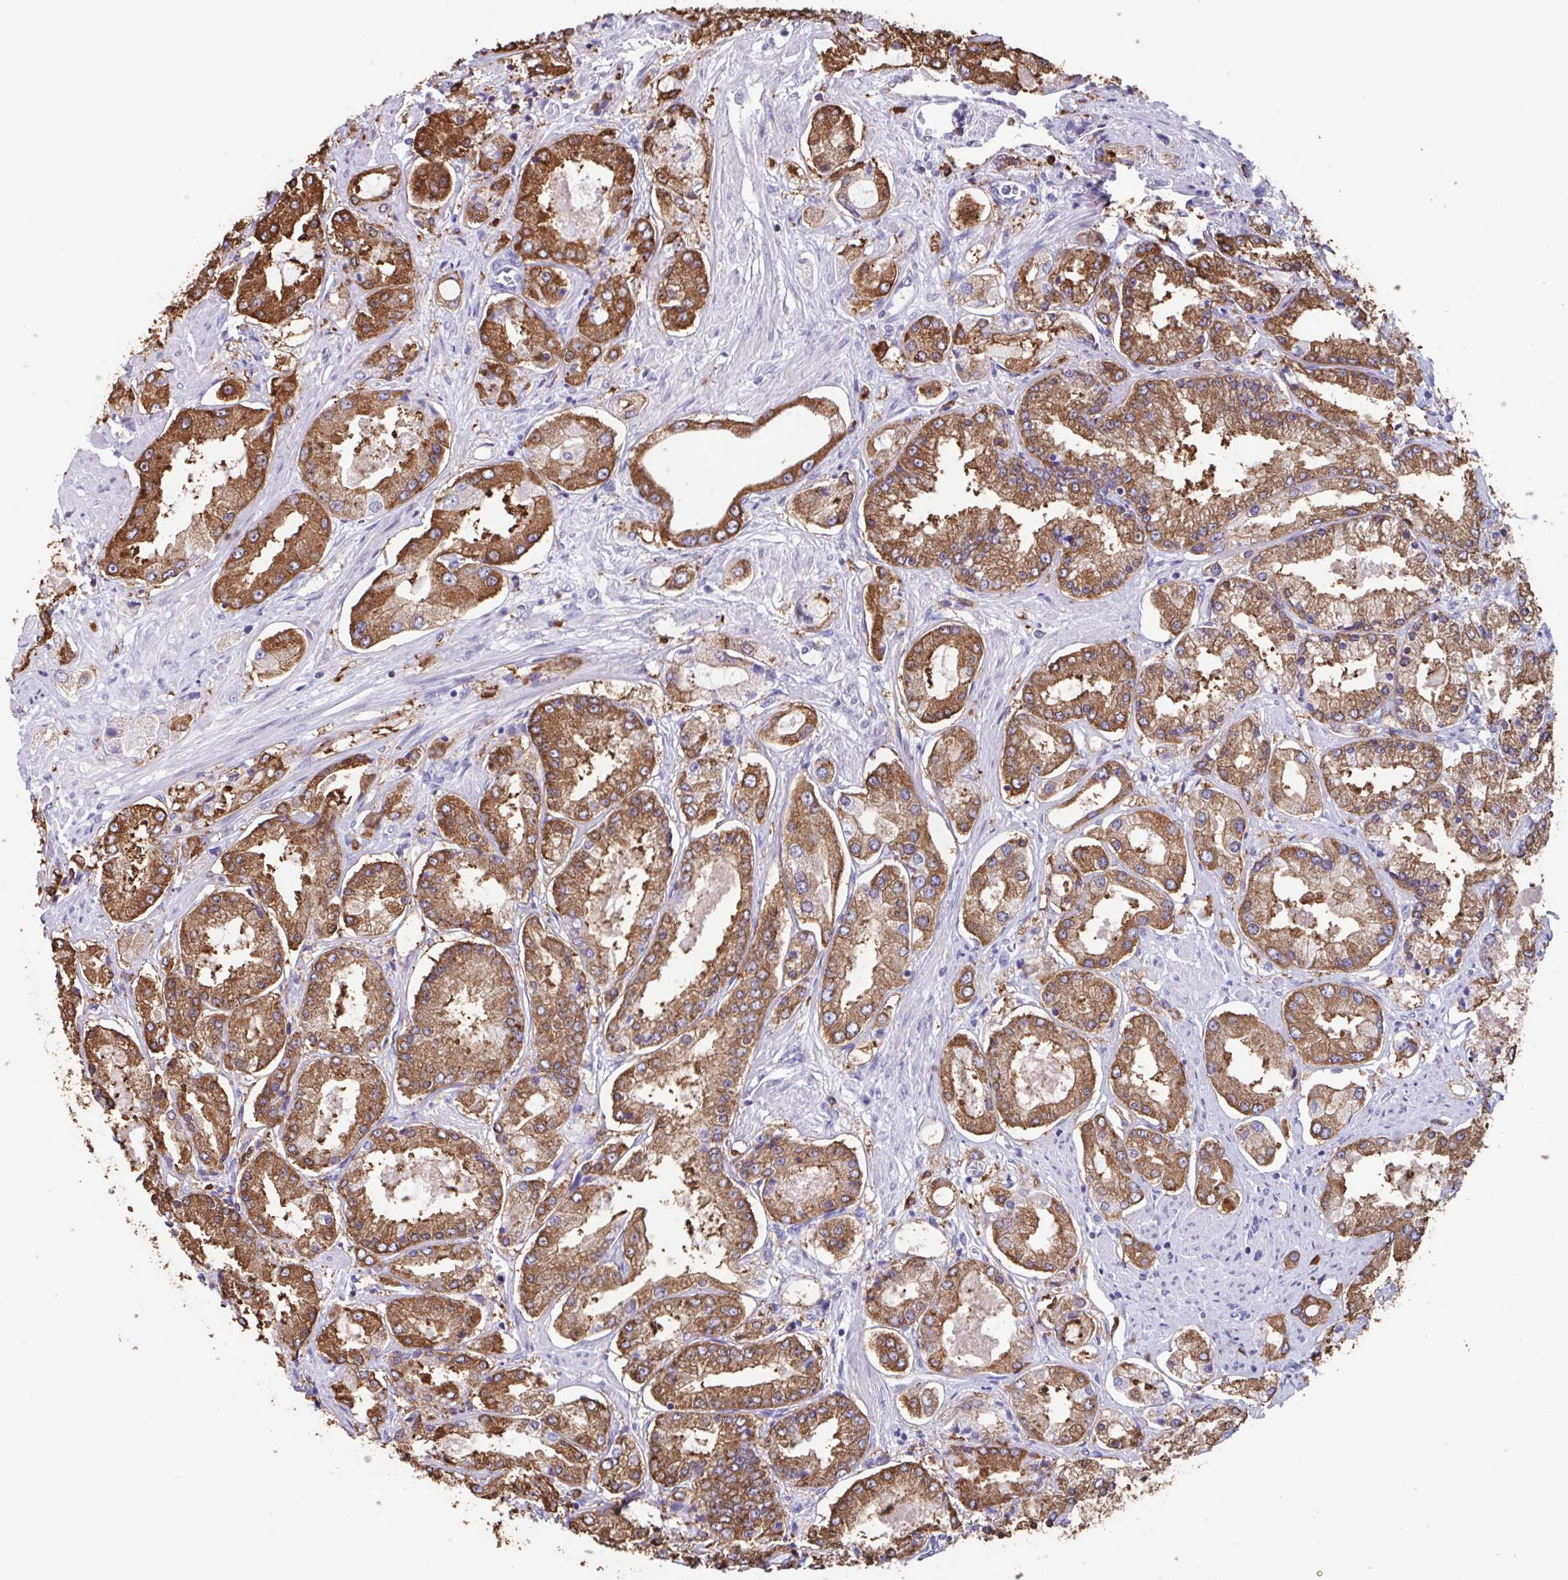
{"staining": {"intensity": "moderate", "quantity": ">75%", "location": "cytoplasmic/membranous"}, "tissue": "prostate cancer", "cell_type": "Tumor cells", "image_type": "cancer", "snomed": [{"axis": "morphology", "description": "Adenocarcinoma, High grade"}, {"axis": "topography", "description": "Prostate"}], "caption": "Immunohistochemical staining of prostate adenocarcinoma (high-grade) reveals medium levels of moderate cytoplasmic/membranous protein expression in approximately >75% of tumor cells.", "gene": "TPD52", "patient": {"sex": "male", "age": 69}}